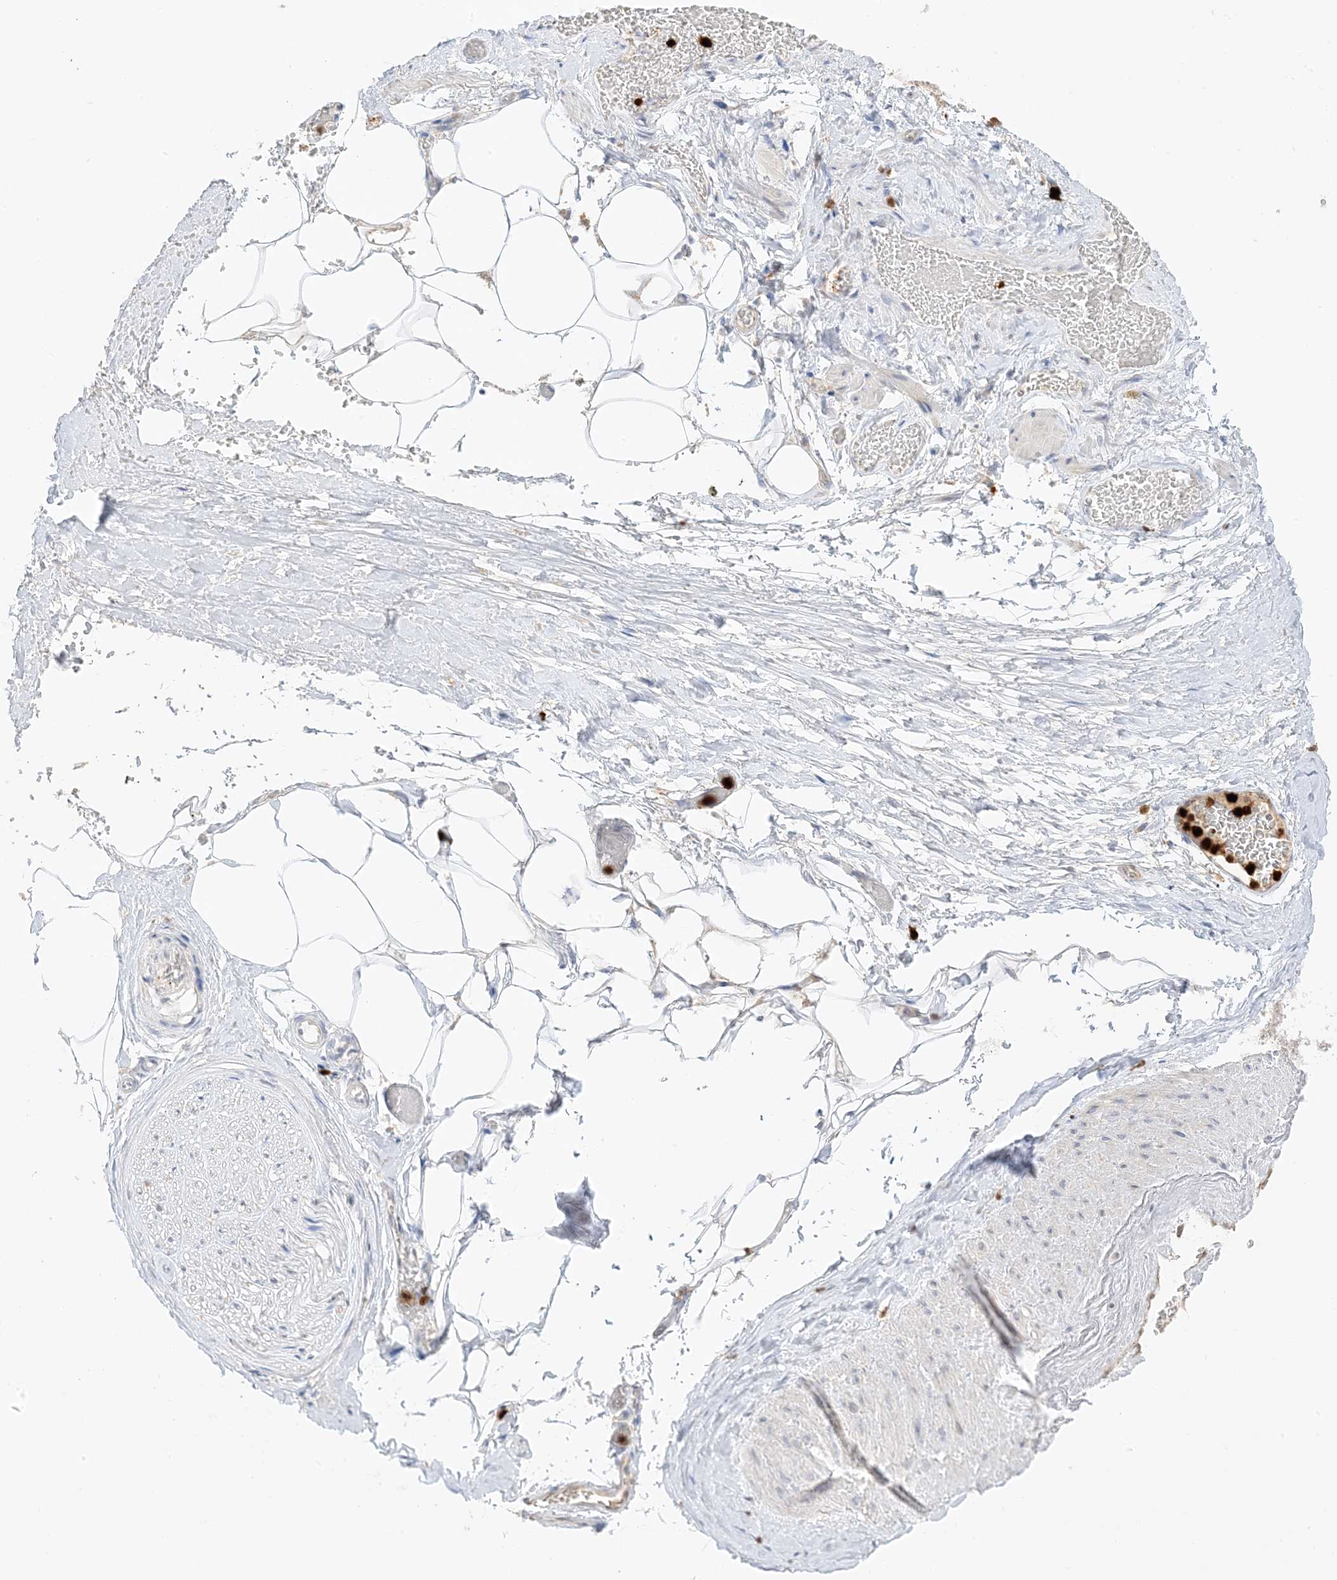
{"staining": {"intensity": "negative", "quantity": "none", "location": "none"}, "tissue": "adipose tissue", "cell_type": "Adipocytes", "image_type": "normal", "snomed": [{"axis": "morphology", "description": "Normal tissue, NOS"}, {"axis": "morphology", "description": "Adenocarcinoma, Low grade"}, {"axis": "topography", "description": "Prostate"}, {"axis": "topography", "description": "Peripheral nerve tissue"}], "caption": "Micrograph shows no protein staining in adipocytes of benign adipose tissue. Brightfield microscopy of immunohistochemistry stained with DAB (brown) and hematoxylin (blue), captured at high magnification.", "gene": "GCA", "patient": {"sex": "male", "age": 63}}